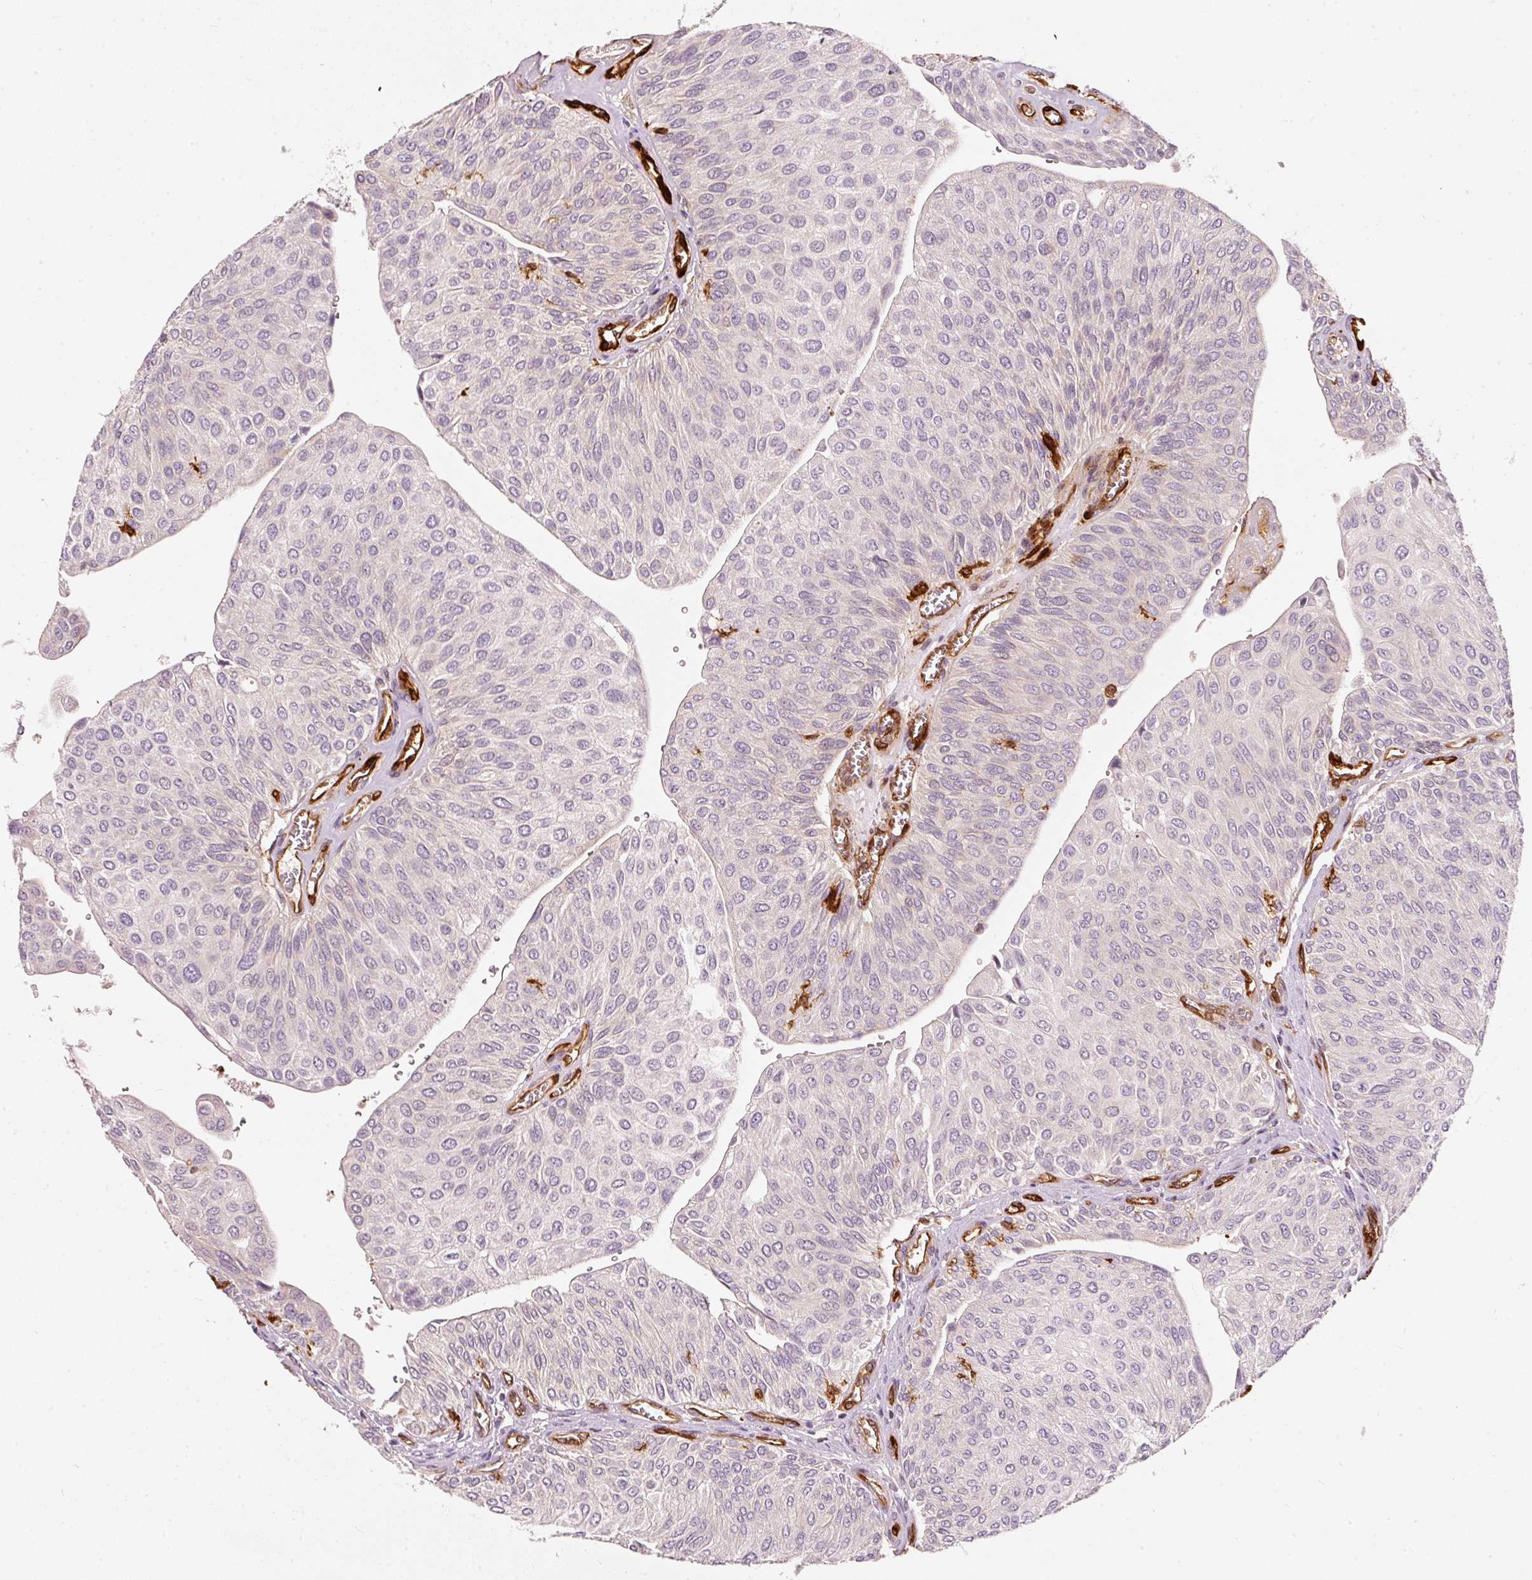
{"staining": {"intensity": "moderate", "quantity": "25%-75%", "location": "cytoplasmic/membranous"}, "tissue": "urothelial cancer", "cell_type": "Tumor cells", "image_type": "cancer", "snomed": [{"axis": "morphology", "description": "Urothelial carcinoma, NOS"}, {"axis": "topography", "description": "Urinary bladder"}], "caption": "This is an image of immunohistochemistry staining of transitional cell carcinoma, which shows moderate positivity in the cytoplasmic/membranous of tumor cells.", "gene": "IQGAP2", "patient": {"sex": "male", "age": 67}}